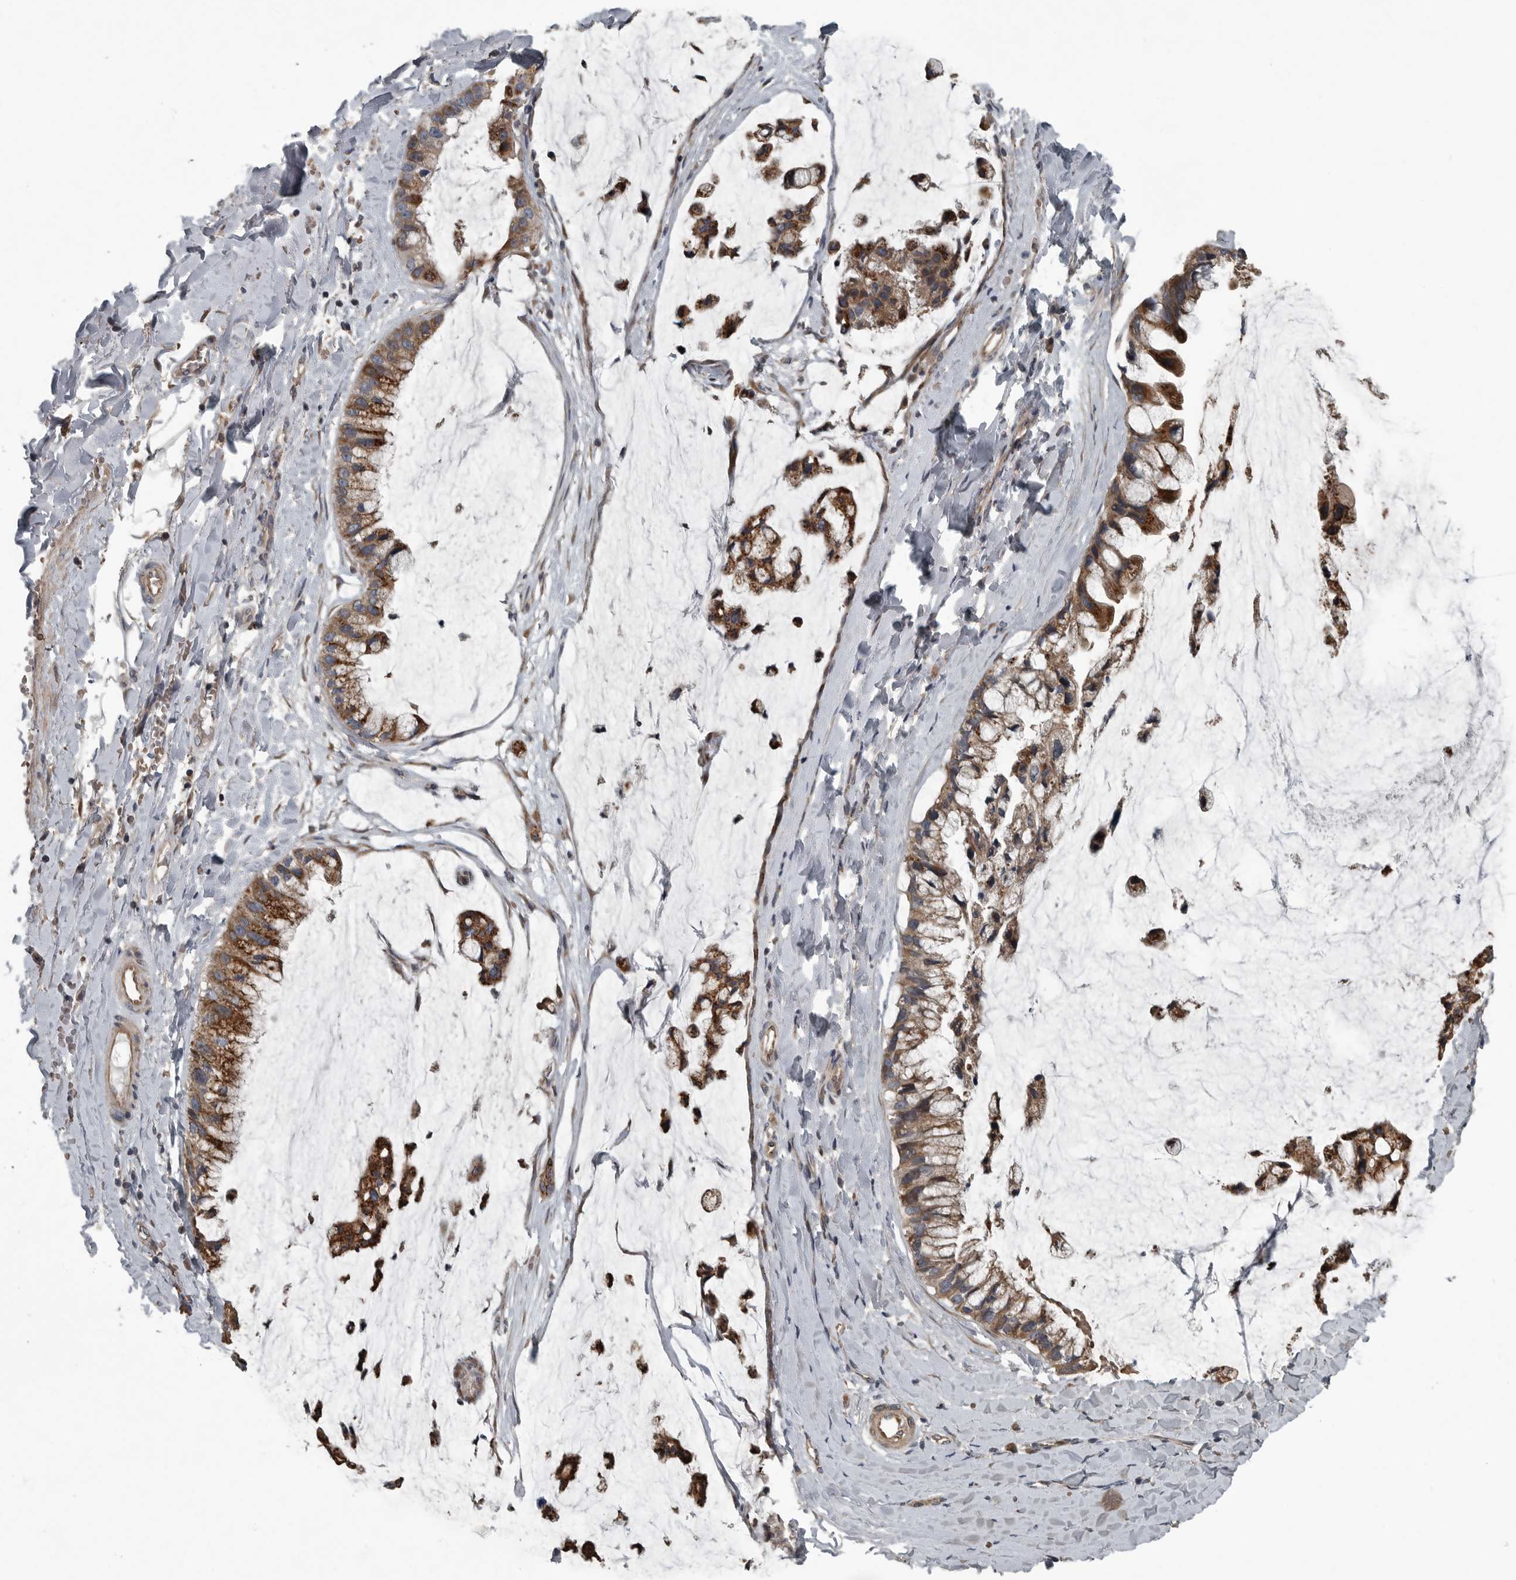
{"staining": {"intensity": "moderate", "quantity": ">75%", "location": "cytoplasmic/membranous"}, "tissue": "ovarian cancer", "cell_type": "Tumor cells", "image_type": "cancer", "snomed": [{"axis": "morphology", "description": "Cystadenocarcinoma, mucinous, NOS"}, {"axis": "topography", "description": "Ovary"}], "caption": "IHC staining of mucinous cystadenocarcinoma (ovarian), which displays medium levels of moderate cytoplasmic/membranous positivity in approximately >75% of tumor cells indicating moderate cytoplasmic/membranous protein expression. The staining was performed using DAB (brown) for protein detection and nuclei were counterstained in hematoxylin (blue).", "gene": "ZNF345", "patient": {"sex": "female", "age": 39}}